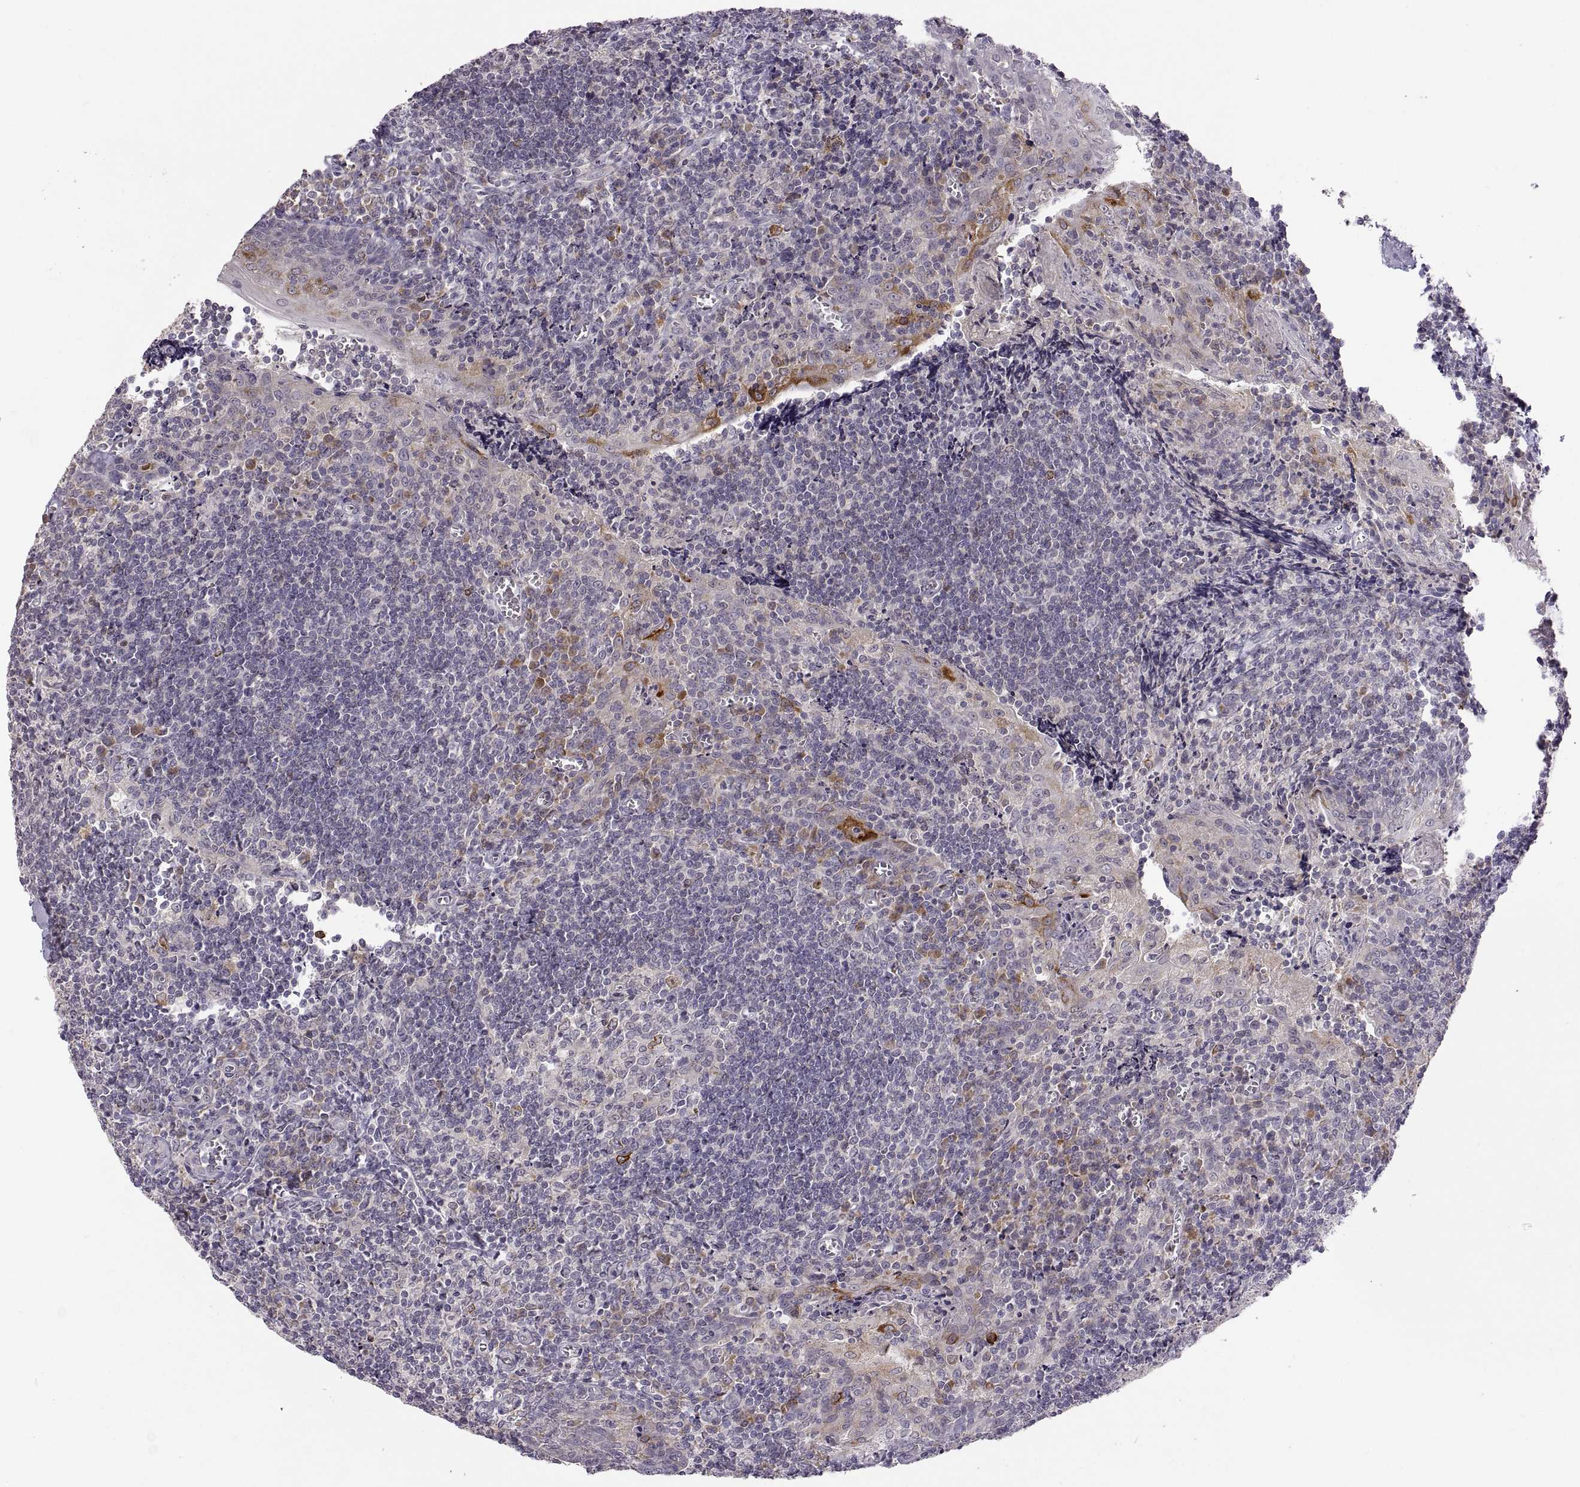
{"staining": {"intensity": "strong", "quantity": "<25%", "location": "cytoplasmic/membranous"}, "tissue": "tonsil", "cell_type": "Germinal center cells", "image_type": "normal", "snomed": [{"axis": "morphology", "description": "Normal tissue, NOS"}, {"axis": "morphology", "description": "Inflammation, NOS"}, {"axis": "topography", "description": "Tonsil"}], "caption": "Tonsil was stained to show a protein in brown. There is medium levels of strong cytoplasmic/membranous positivity in about <25% of germinal center cells. Immunohistochemistry stains the protein in brown and the nuclei are stained blue.", "gene": "HMGCR", "patient": {"sex": "female", "age": 31}}